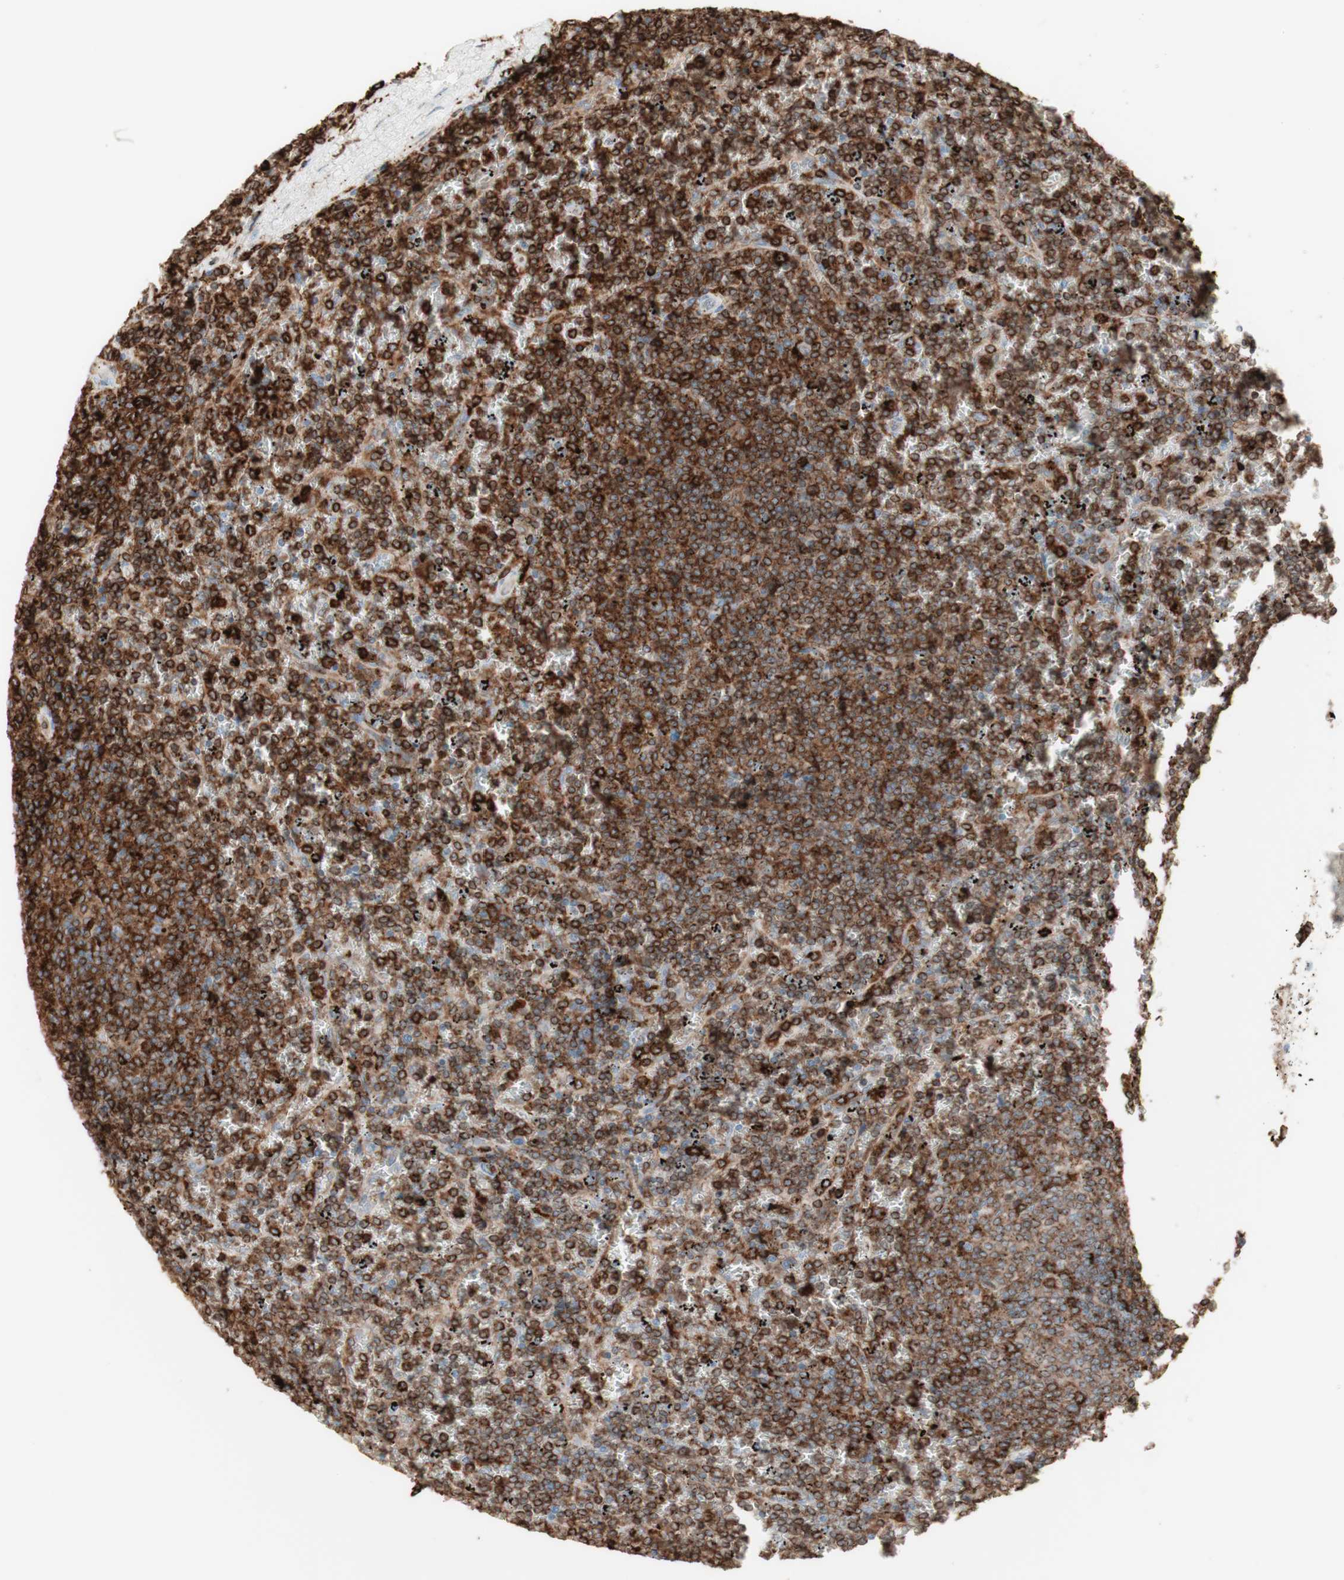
{"staining": {"intensity": "strong", "quantity": ">75%", "location": "cytoplasmic/membranous"}, "tissue": "lymphoma", "cell_type": "Tumor cells", "image_type": "cancer", "snomed": [{"axis": "morphology", "description": "Malignant lymphoma, non-Hodgkin's type, Low grade"}, {"axis": "topography", "description": "Spleen"}], "caption": "Low-grade malignant lymphoma, non-Hodgkin's type stained with immunohistochemistry reveals strong cytoplasmic/membranous positivity in about >75% of tumor cells.", "gene": "HLA-DPB1", "patient": {"sex": "female", "age": 77}}